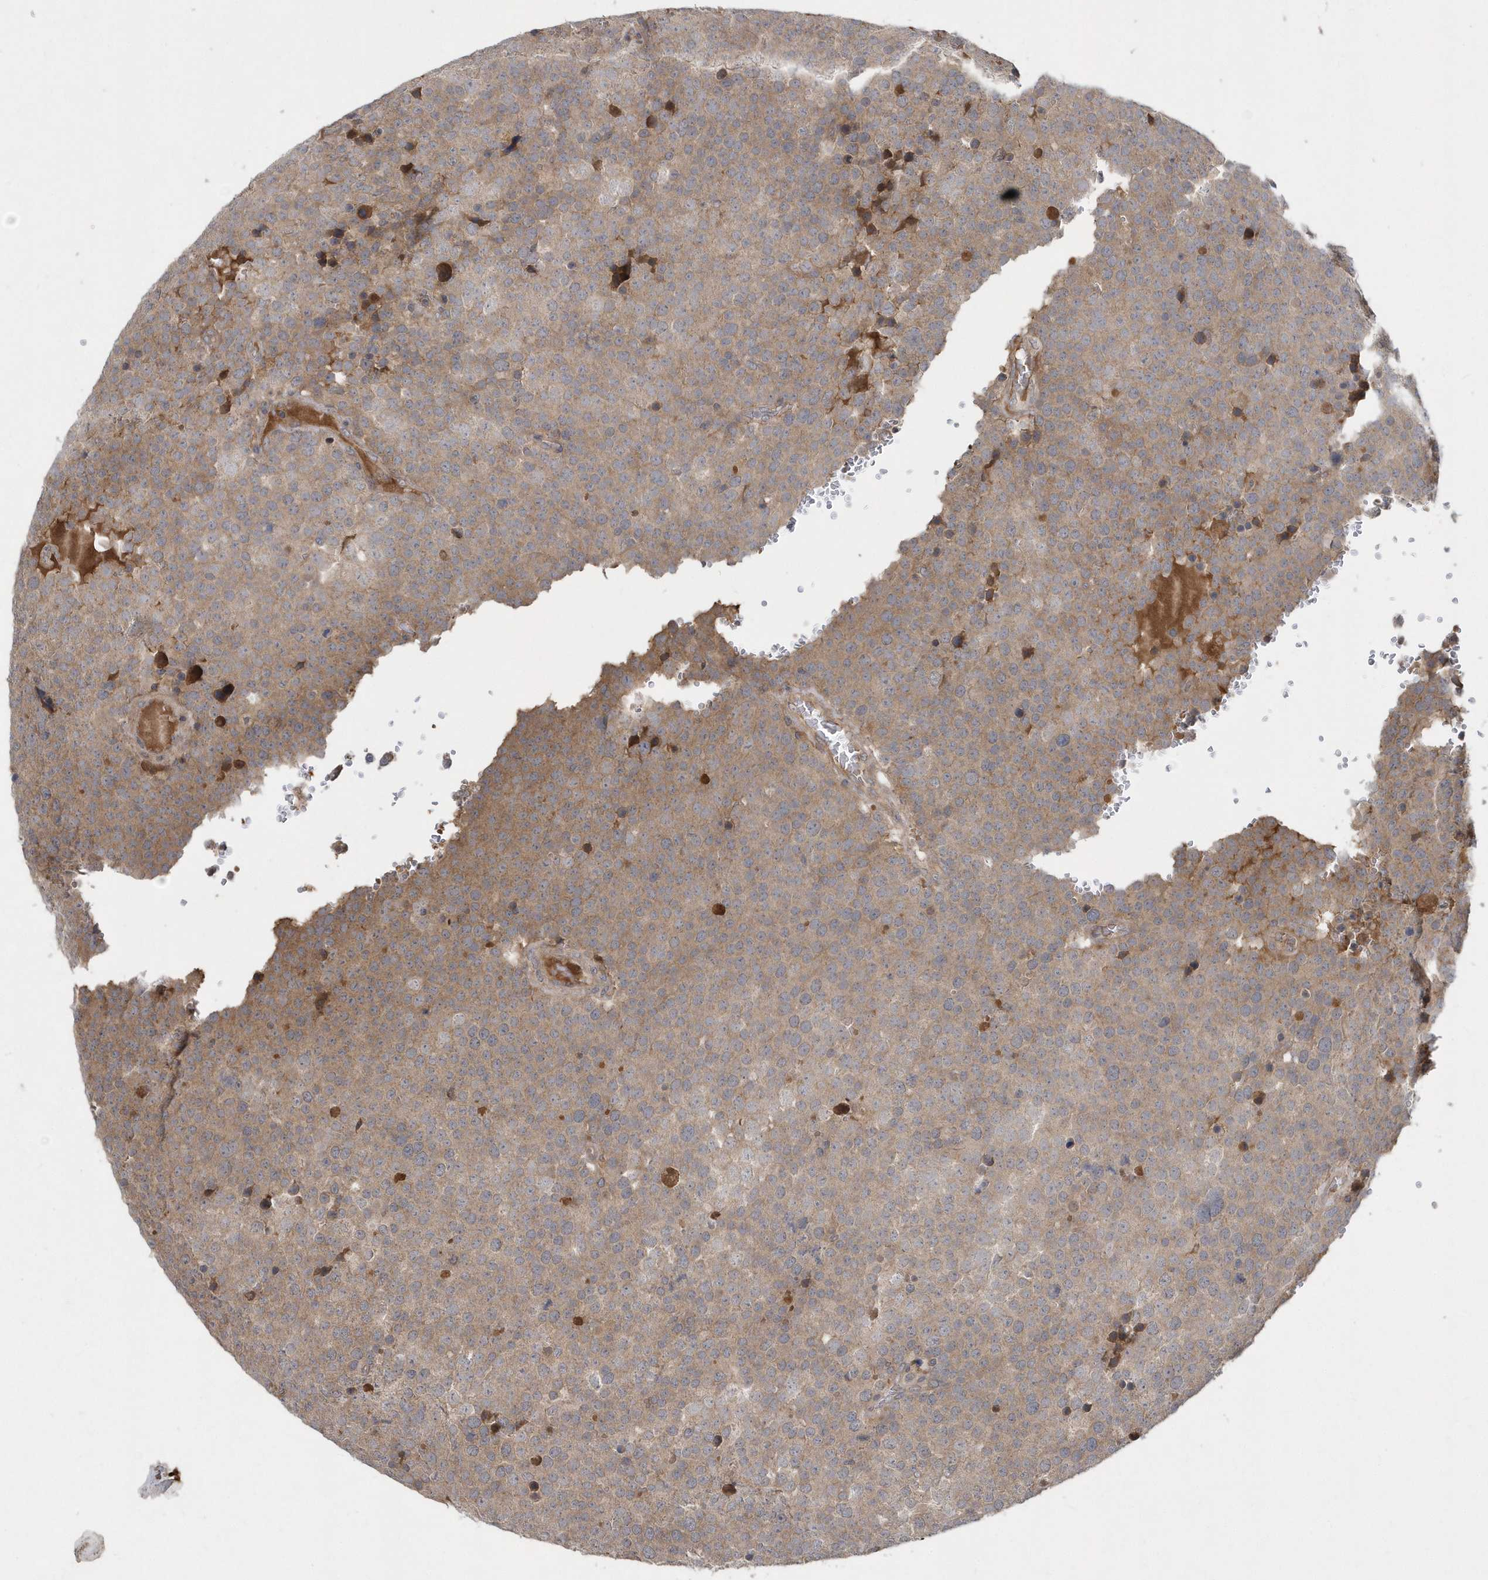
{"staining": {"intensity": "weak", "quantity": ">75%", "location": "cytoplasmic/membranous"}, "tissue": "testis cancer", "cell_type": "Tumor cells", "image_type": "cancer", "snomed": [{"axis": "morphology", "description": "Seminoma, NOS"}, {"axis": "topography", "description": "Testis"}], "caption": "IHC micrograph of testis cancer stained for a protein (brown), which shows low levels of weak cytoplasmic/membranous staining in about >75% of tumor cells.", "gene": "HMGCS1", "patient": {"sex": "male", "age": 71}}